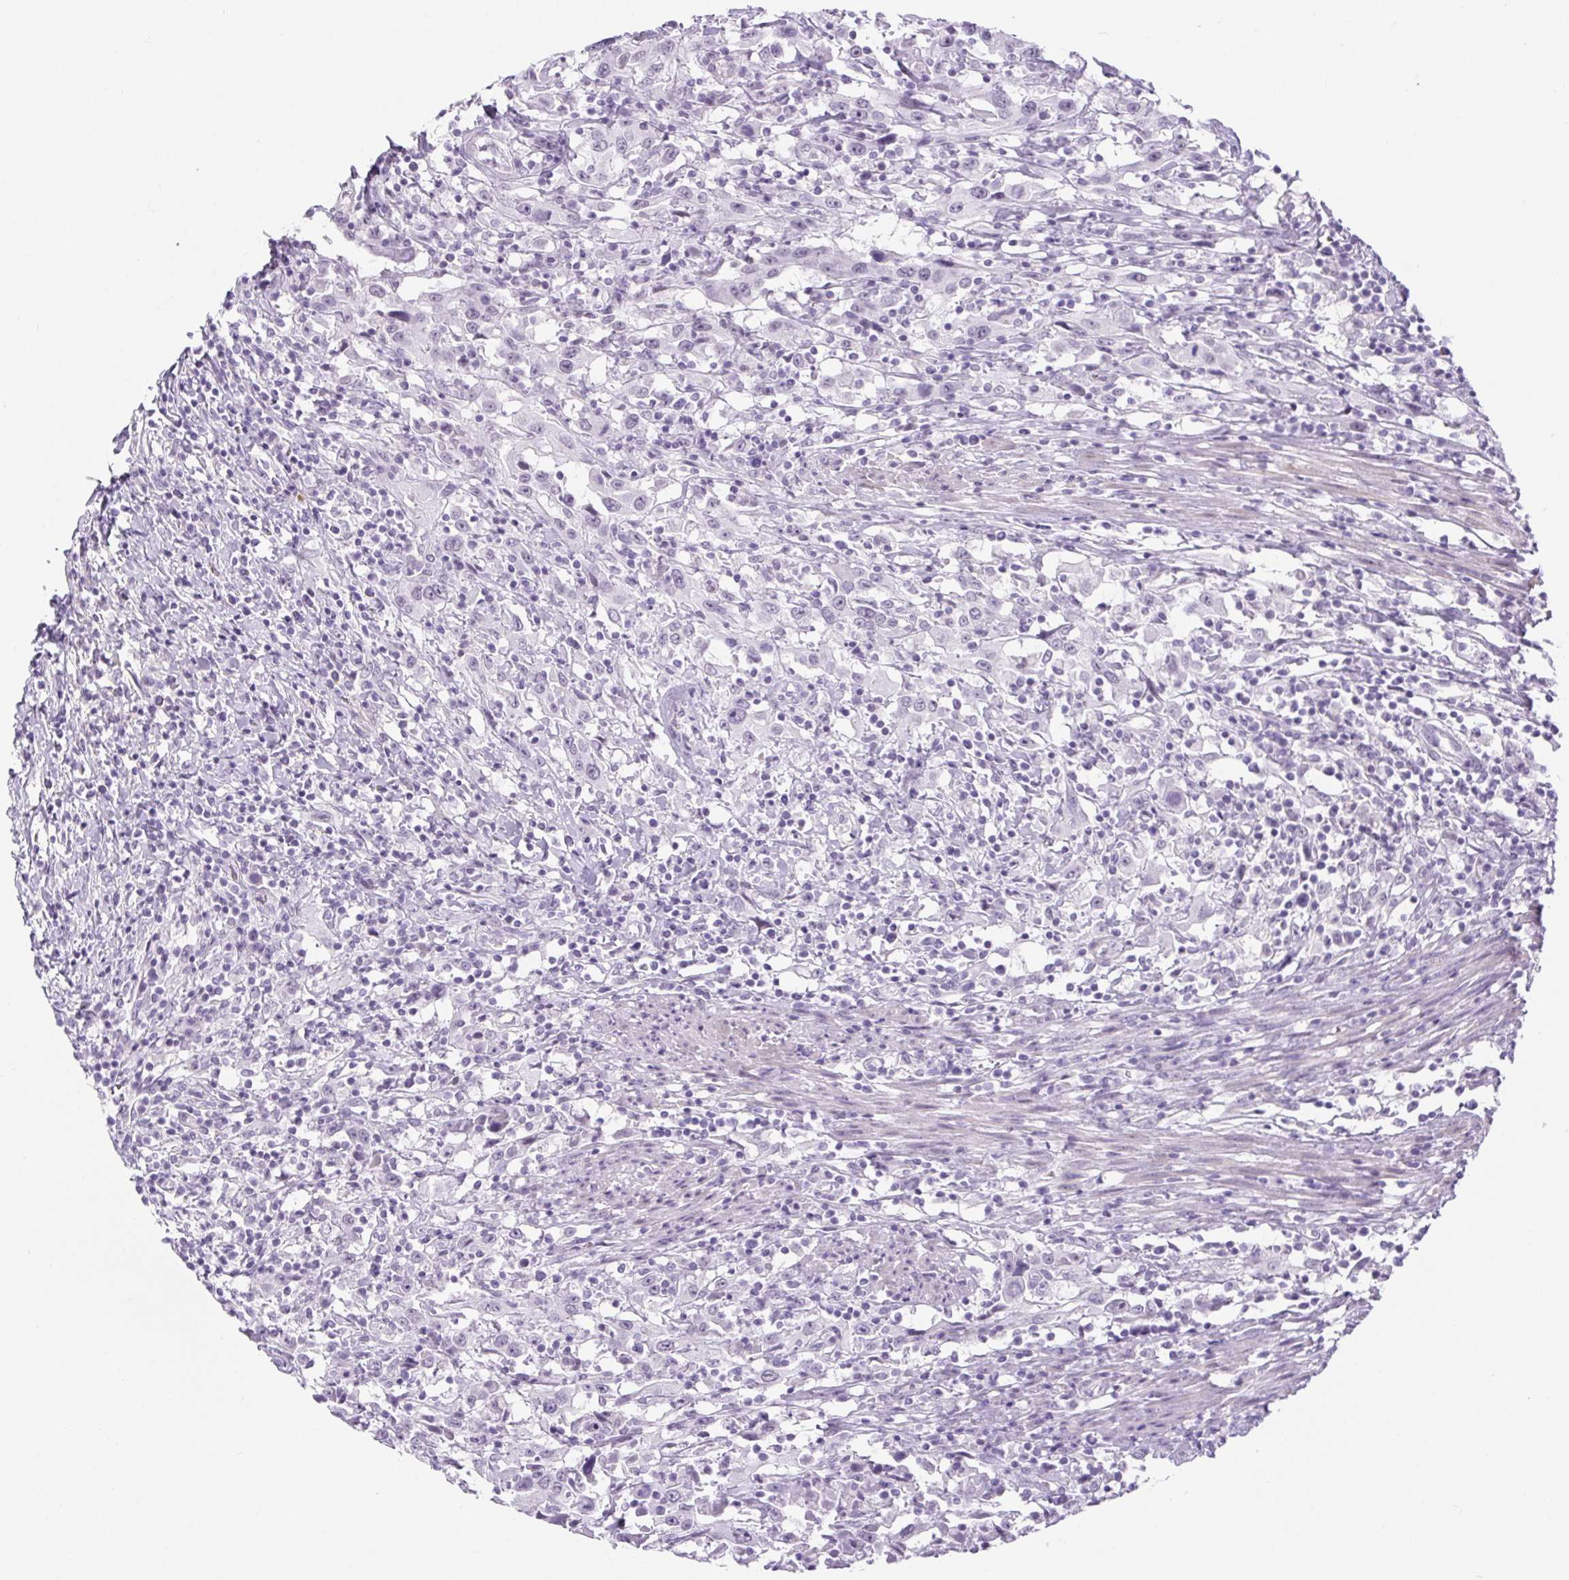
{"staining": {"intensity": "negative", "quantity": "none", "location": "none"}, "tissue": "urothelial cancer", "cell_type": "Tumor cells", "image_type": "cancer", "snomed": [{"axis": "morphology", "description": "Urothelial carcinoma, High grade"}, {"axis": "topography", "description": "Urinary bladder"}], "caption": "There is no significant positivity in tumor cells of urothelial cancer.", "gene": "BCAS1", "patient": {"sex": "male", "age": 61}}